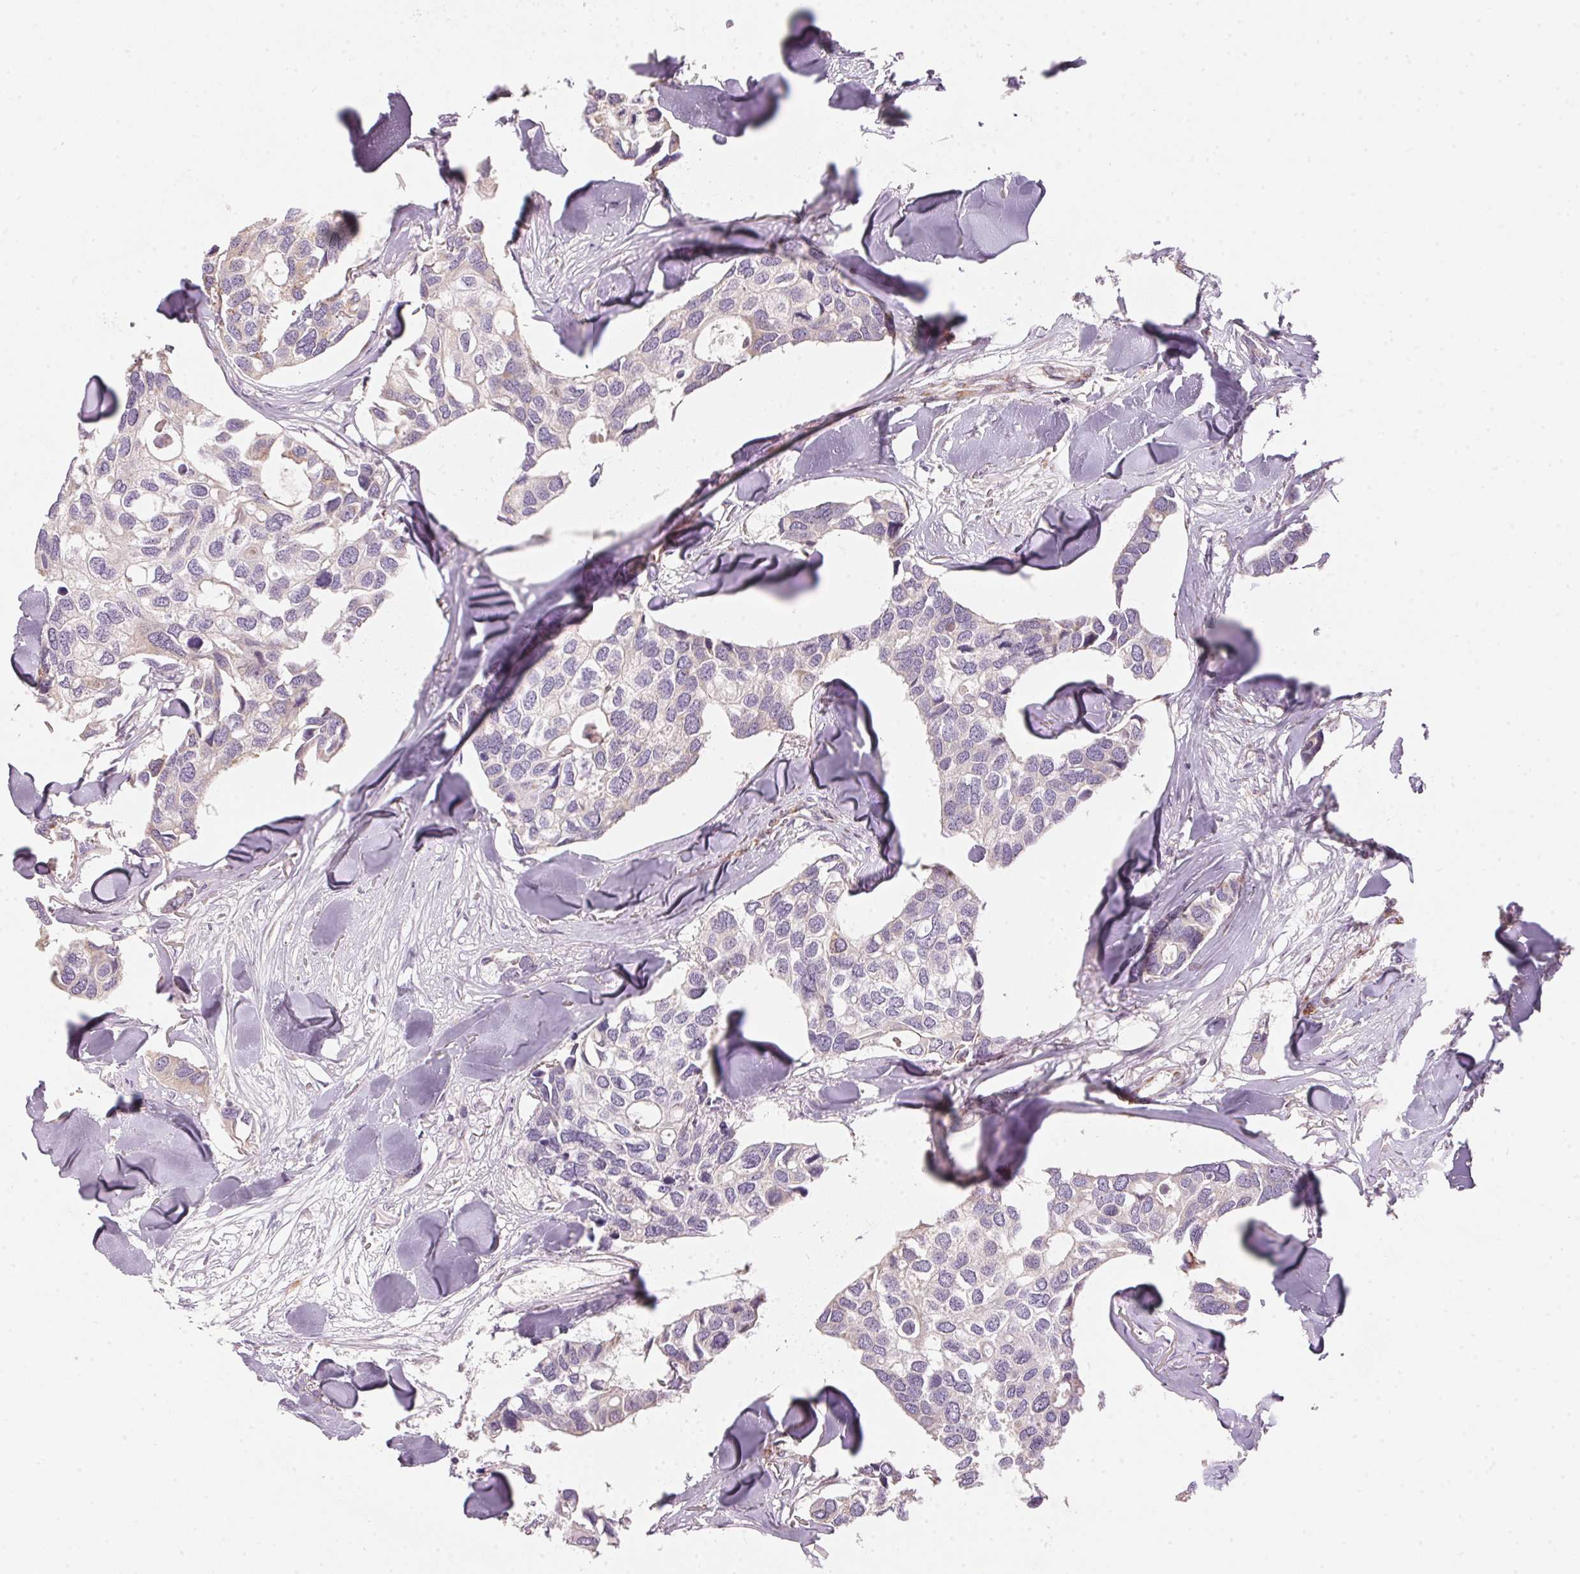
{"staining": {"intensity": "negative", "quantity": "none", "location": "none"}, "tissue": "breast cancer", "cell_type": "Tumor cells", "image_type": "cancer", "snomed": [{"axis": "morphology", "description": "Duct carcinoma"}, {"axis": "topography", "description": "Breast"}], "caption": "An image of breast intraductal carcinoma stained for a protein reveals no brown staining in tumor cells.", "gene": "BLOC1S2", "patient": {"sex": "female", "age": 83}}